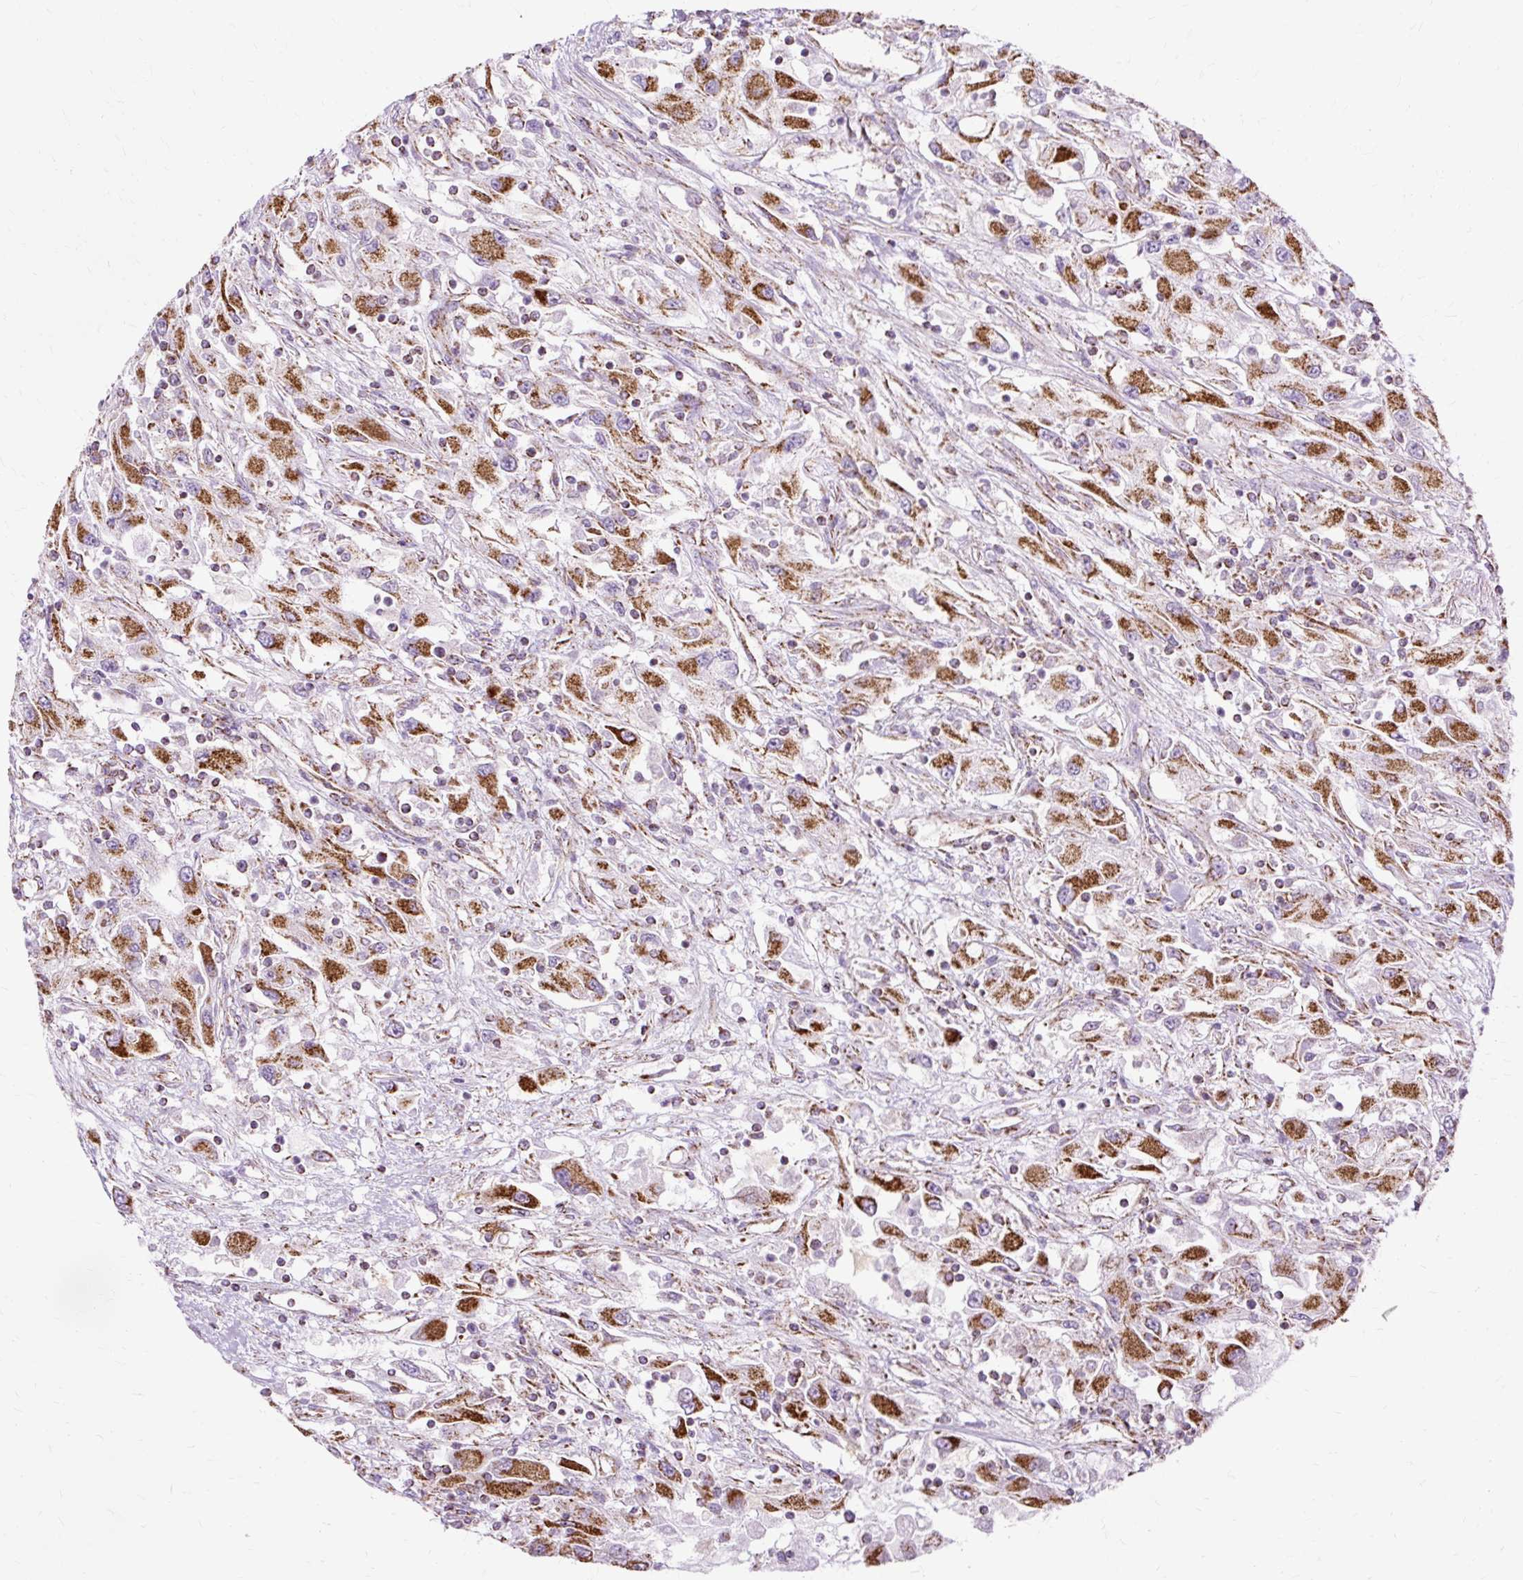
{"staining": {"intensity": "strong", "quantity": ">75%", "location": "cytoplasmic/membranous"}, "tissue": "renal cancer", "cell_type": "Tumor cells", "image_type": "cancer", "snomed": [{"axis": "morphology", "description": "Adenocarcinoma, NOS"}, {"axis": "topography", "description": "Kidney"}], "caption": "Adenocarcinoma (renal) stained with a protein marker exhibits strong staining in tumor cells.", "gene": "DLAT", "patient": {"sex": "female", "age": 67}}